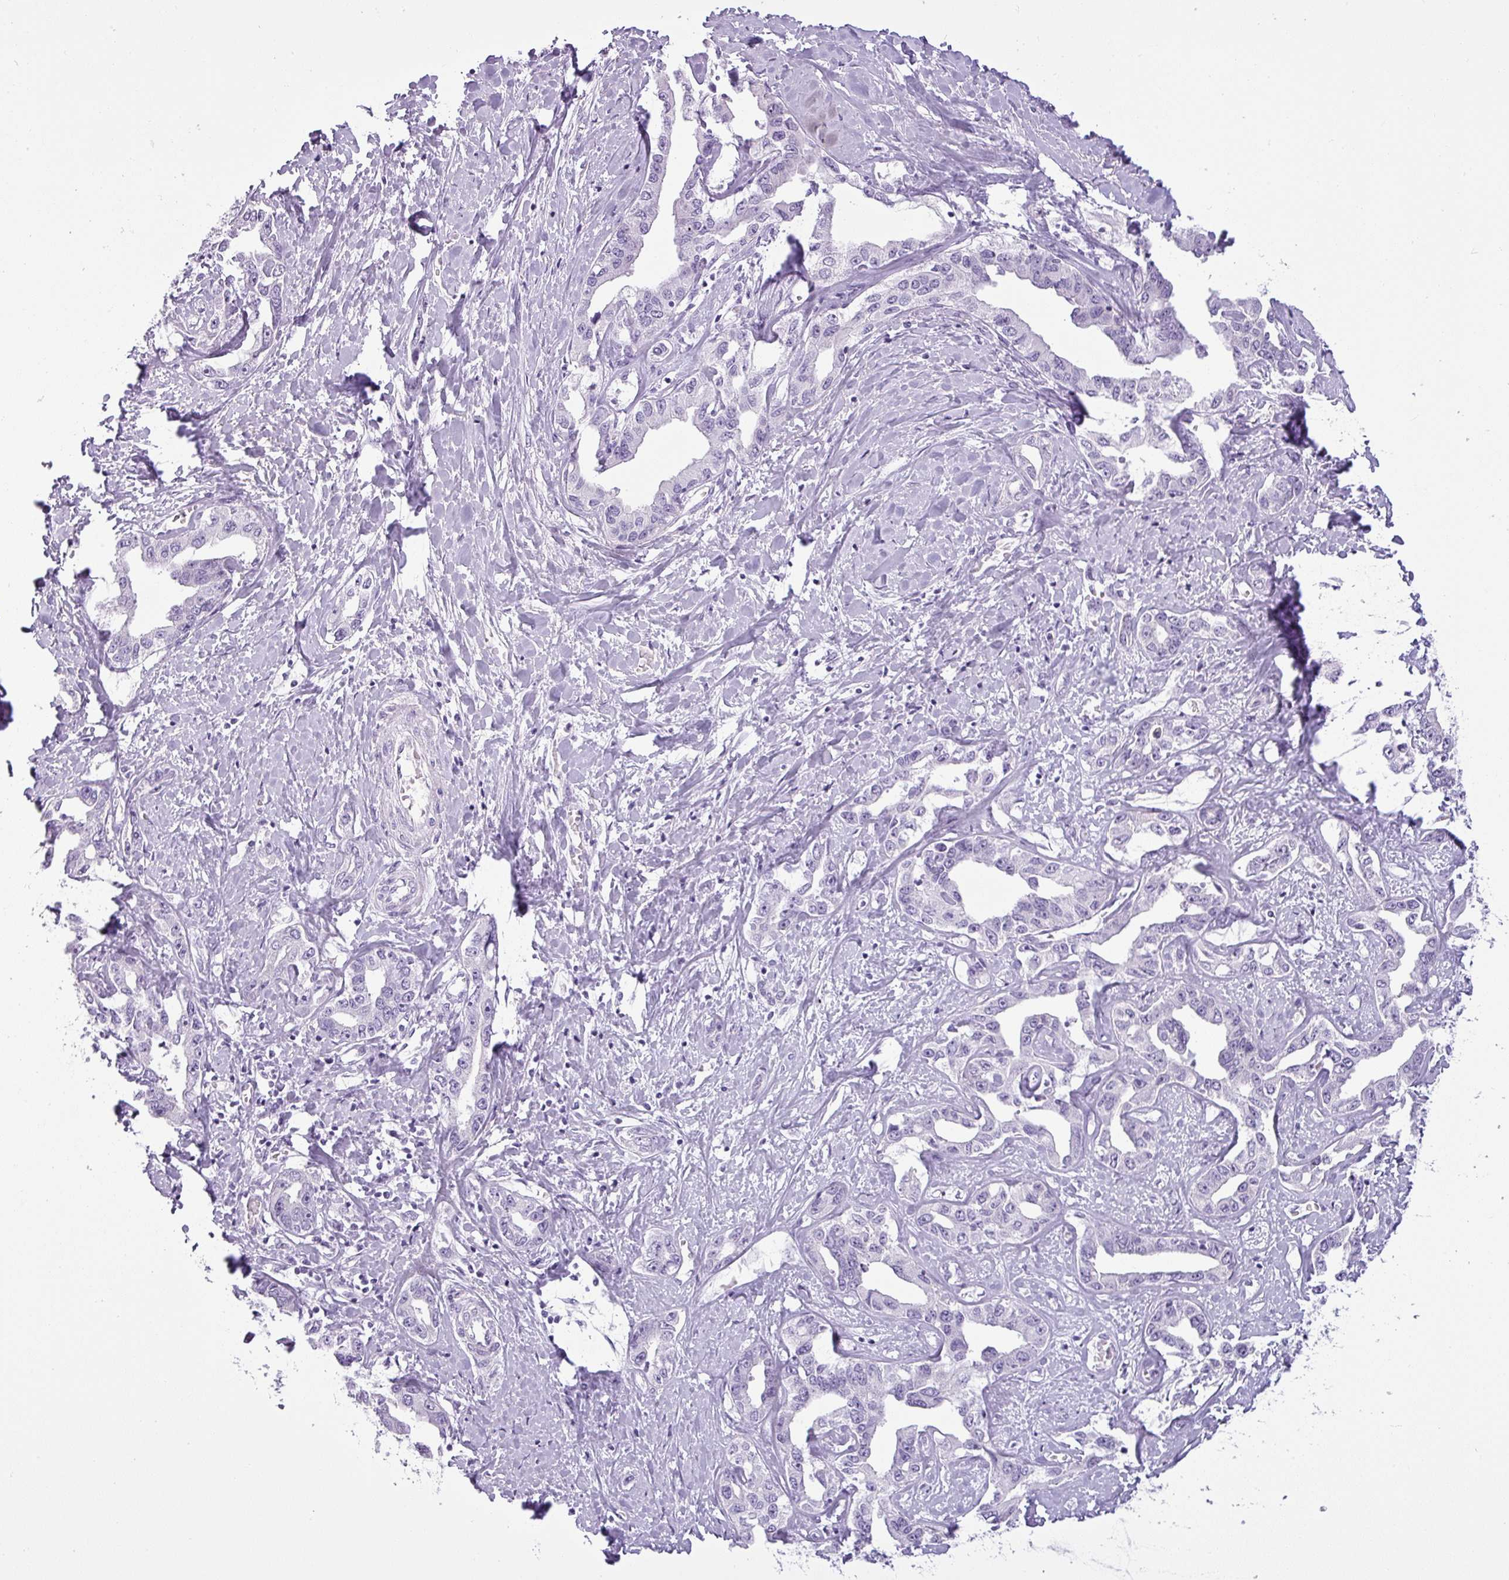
{"staining": {"intensity": "negative", "quantity": "none", "location": "none"}, "tissue": "liver cancer", "cell_type": "Tumor cells", "image_type": "cancer", "snomed": [{"axis": "morphology", "description": "Cholangiocarcinoma"}, {"axis": "topography", "description": "Liver"}], "caption": "Tumor cells show no significant positivity in liver cancer (cholangiocarcinoma). (Stains: DAB (3,3'-diaminobenzidine) immunohistochemistry with hematoxylin counter stain, Microscopy: brightfield microscopy at high magnification).", "gene": "CDH16", "patient": {"sex": "male", "age": 59}}